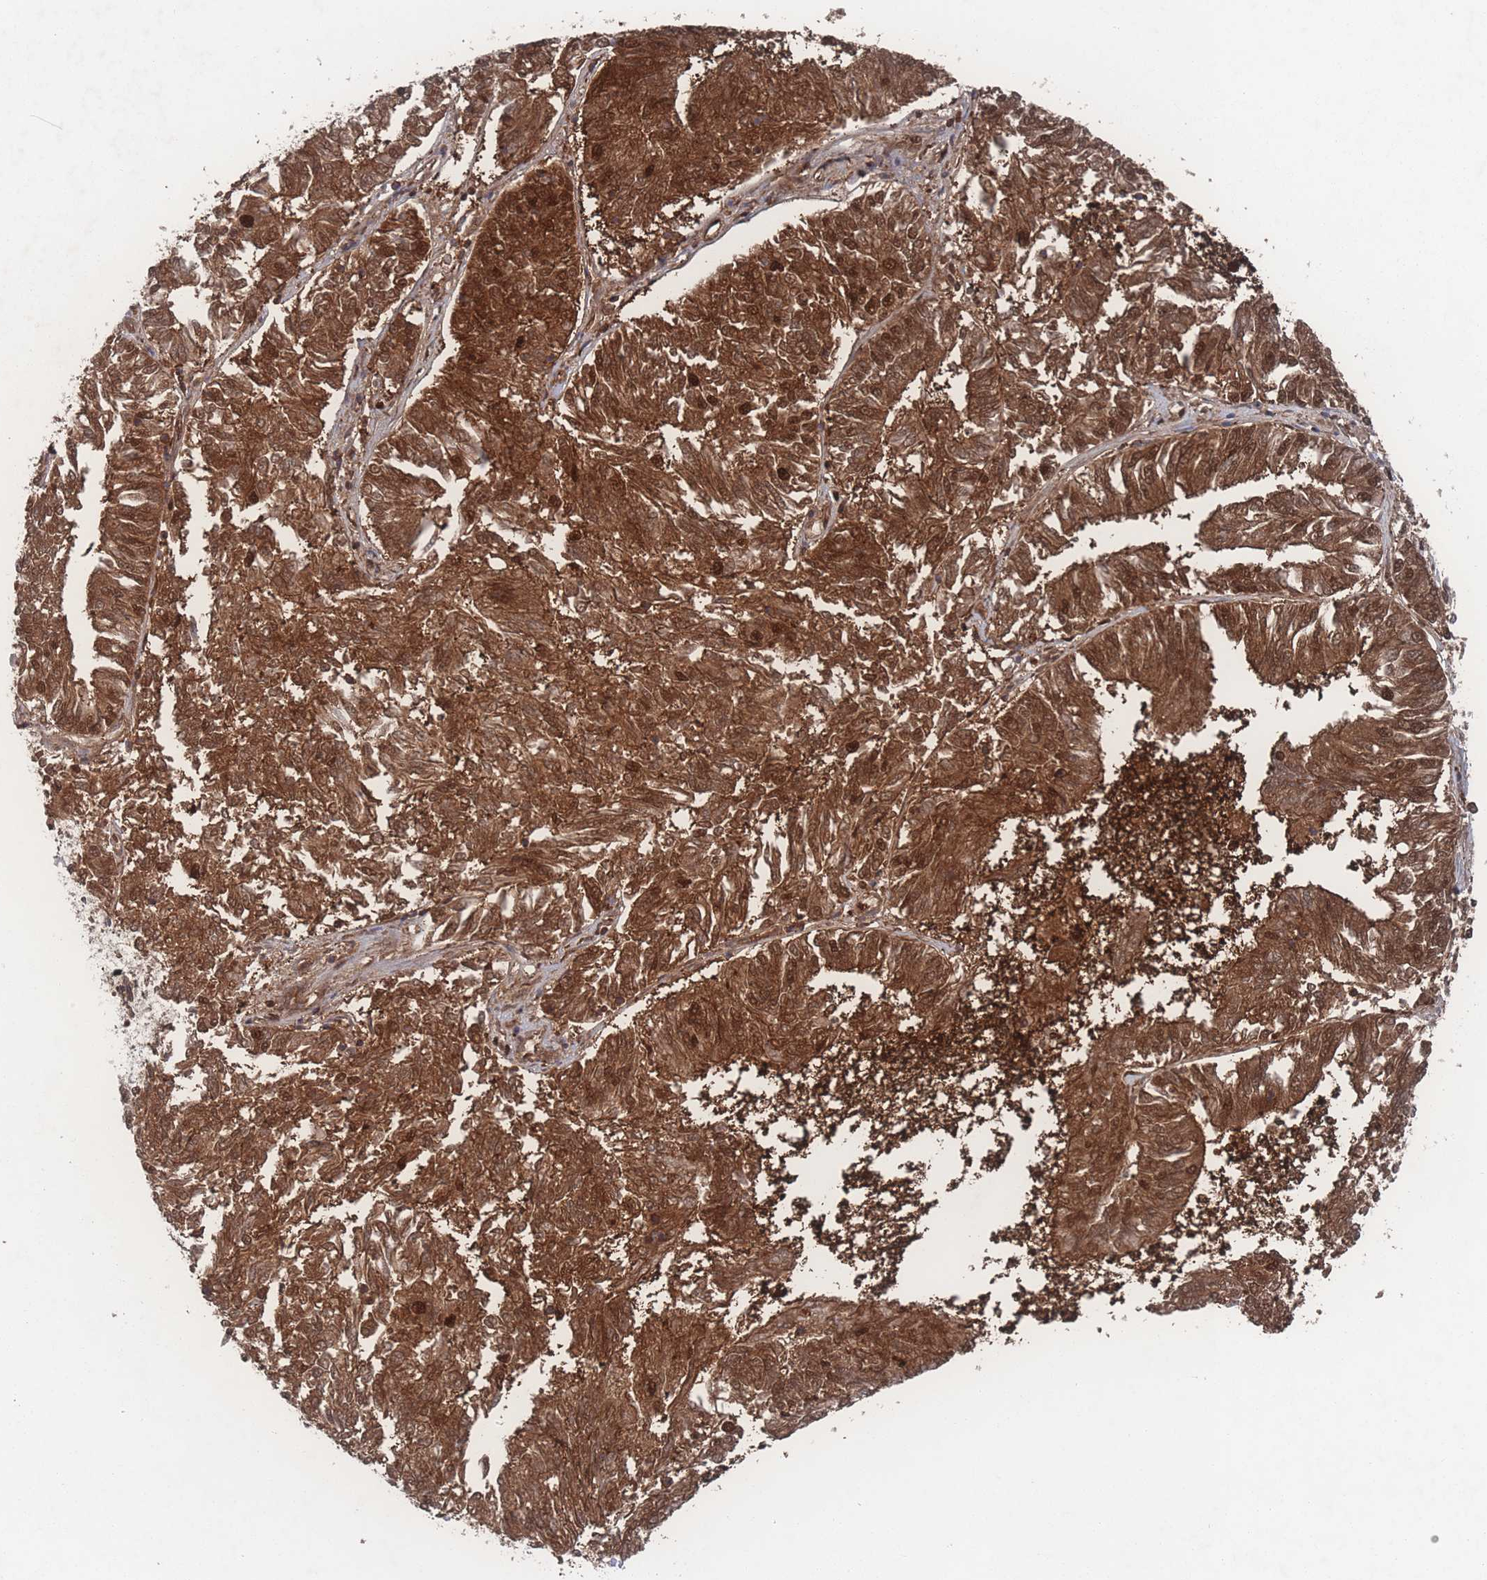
{"staining": {"intensity": "moderate", "quantity": ">75%", "location": "cytoplasmic/membranous,nuclear"}, "tissue": "endometrial cancer", "cell_type": "Tumor cells", "image_type": "cancer", "snomed": [{"axis": "morphology", "description": "Adenocarcinoma, NOS"}, {"axis": "topography", "description": "Endometrium"}], "caption": "A high-resolution image shows immunohistochemistry (IHC) staining of endometrial adenocarcinoma, which reveals moderate cytoplasmic/membranous and nuclear staining in approximately >75% of tumor cells.", "gene": "PSMA1", "patient": {"sex": "female", "age": 58}}